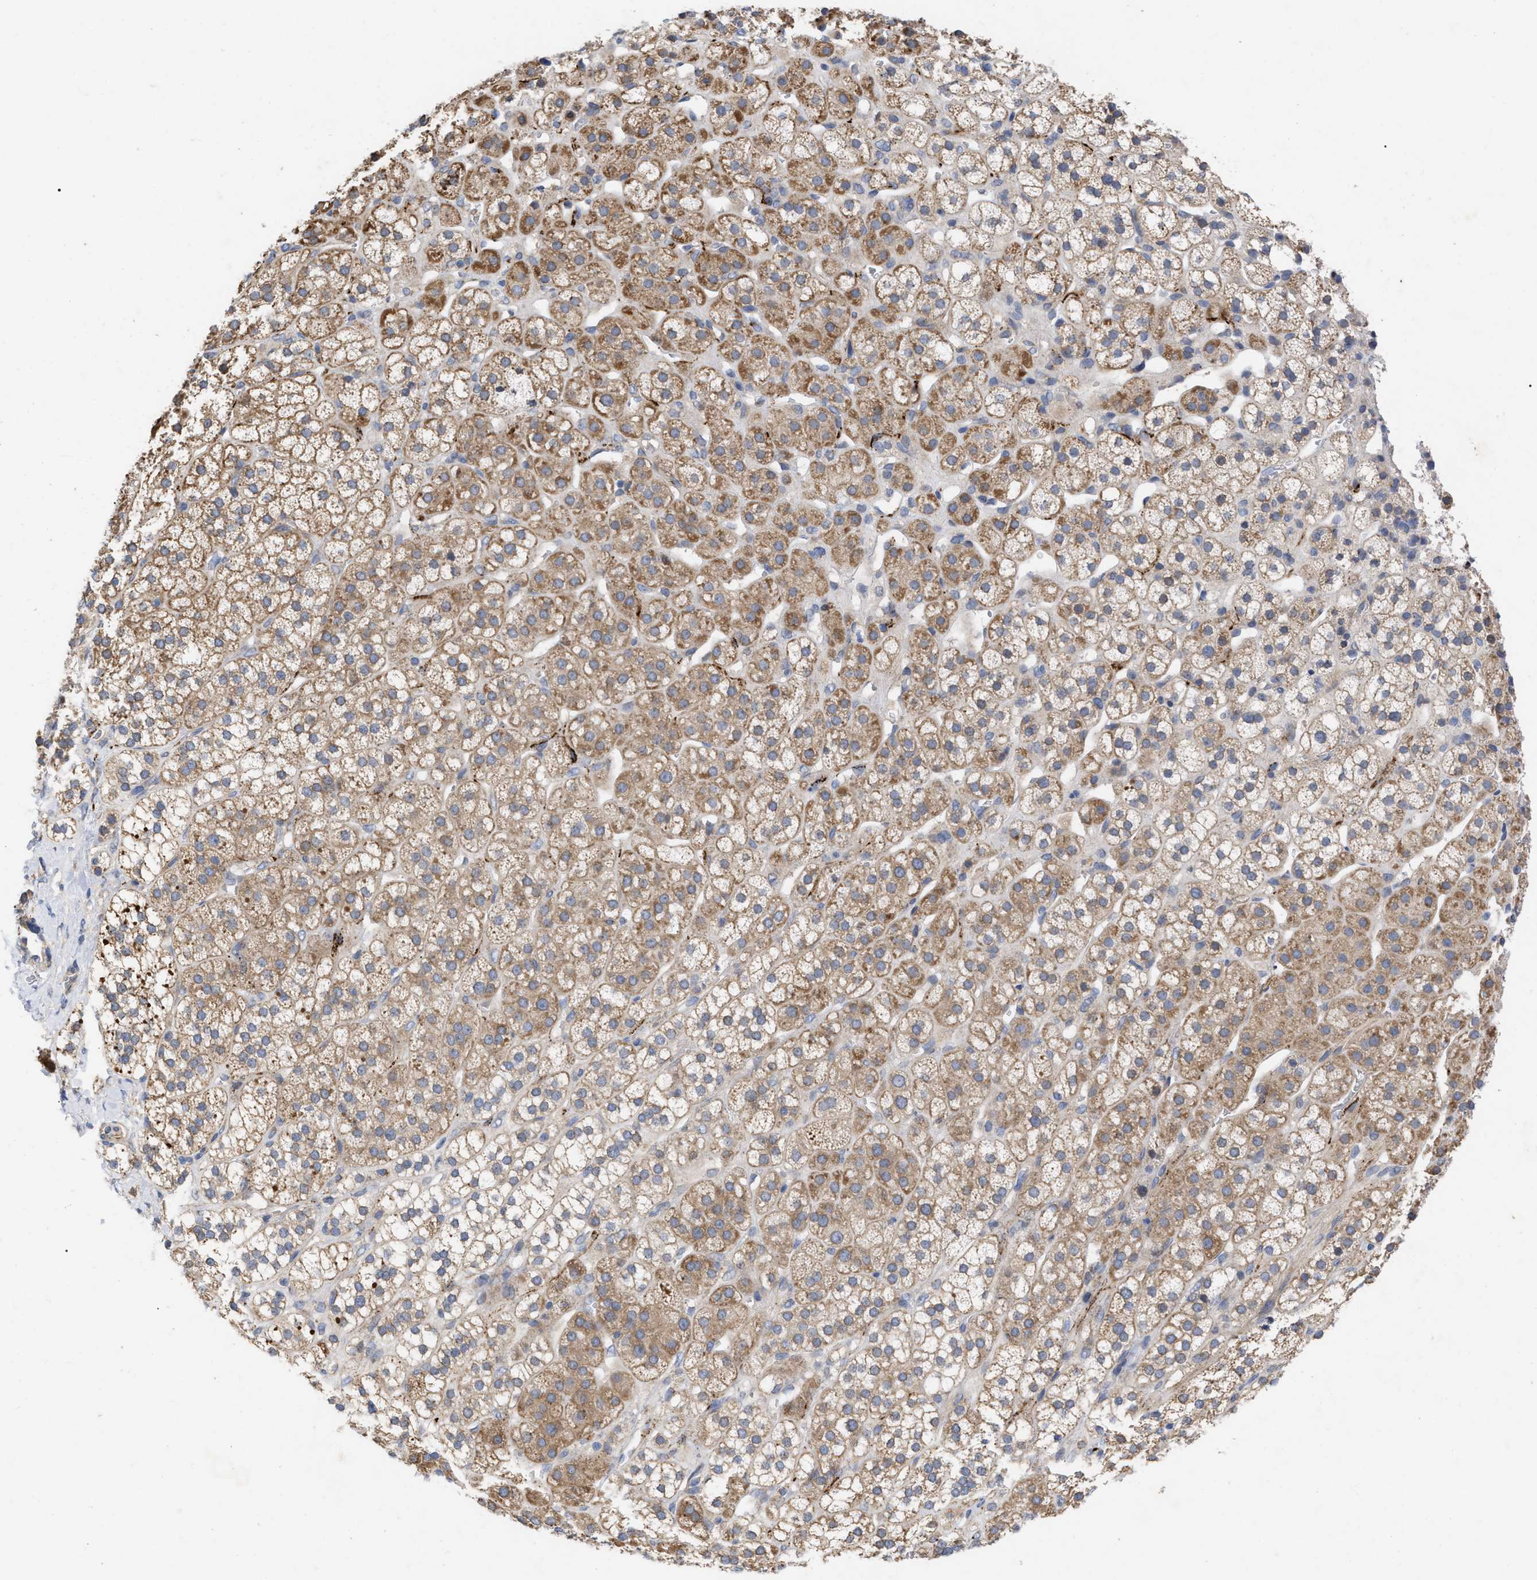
{"staining": {"intensity": "moderate", "quantity": ">75%", "location": "cytoplasmic/membranous"}, "tissue": "adrenal gland", "cell_type": "Glandular cells", "image_type": "normal", "snomed": [{"axis": "morphology", "description": "Normal tissue, NOS"}, {"axis": "topography", "description": "Adrenal gland"}], "caption": "Benign adrenal gland exhibits moderate cytoplasmic/membranous positivity in approximately >75% of glandular cells (Brightfield microscopy of DAB IHC at high magnification)..", "gene": "VIP", "patient": {"sex": "male", "age": 56}}